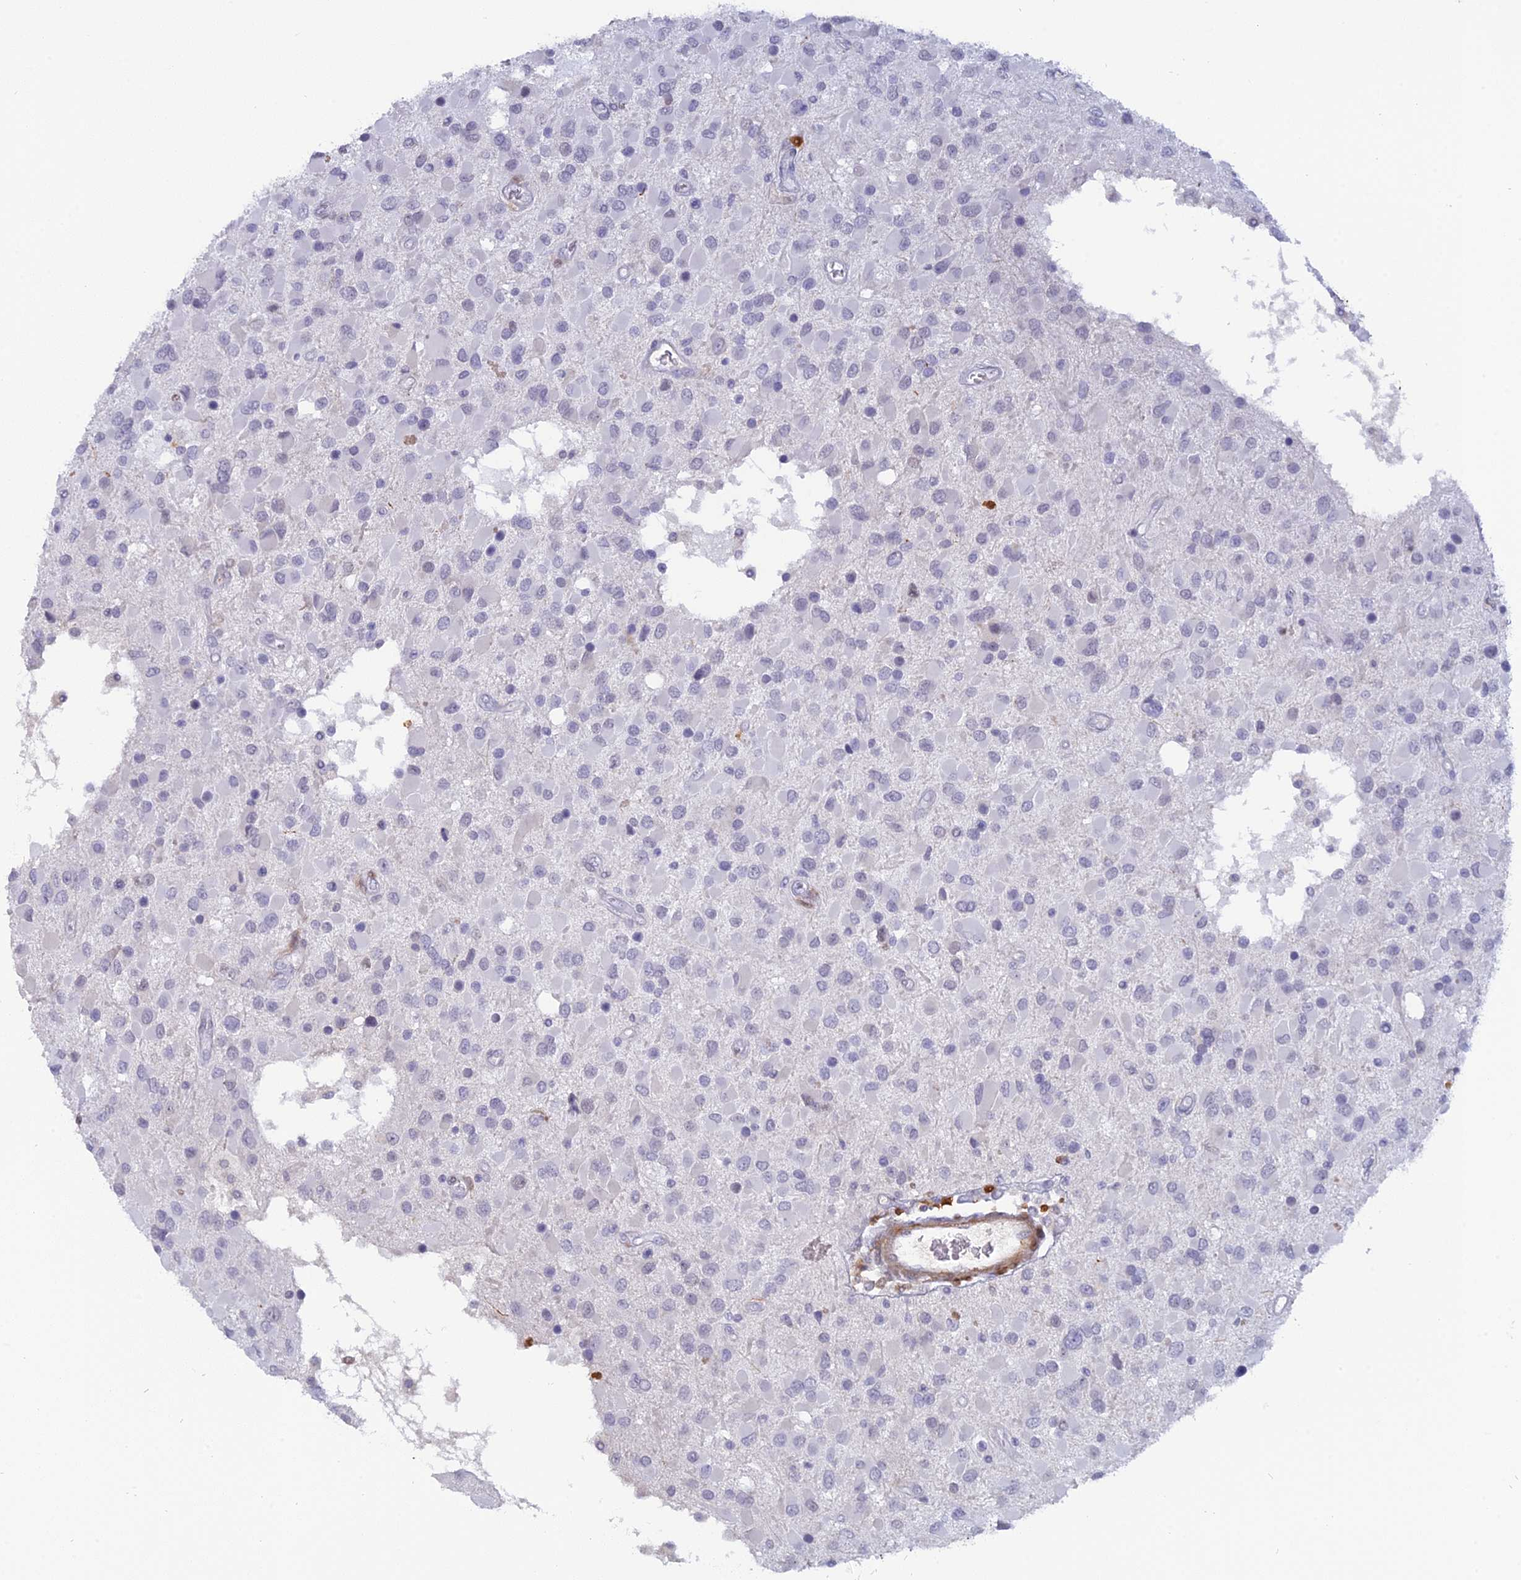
{"staining": {"intensity": "negative", "quantity": "none", "location": "none"}, "tissue": "glioma", "cell_type": "Tumor cells", "image_type": "cancer", "snomed": [{"axis": "morphology", "description": "Glioma, malignant, High grade"}, {"axis": "topography", "description": "Brain"}], "caption": "Tumor cells show no significant staining in malignant glioma (high-grade).", "gene": "PGBD4", "patient": {"sex": "male", "age": 53}}